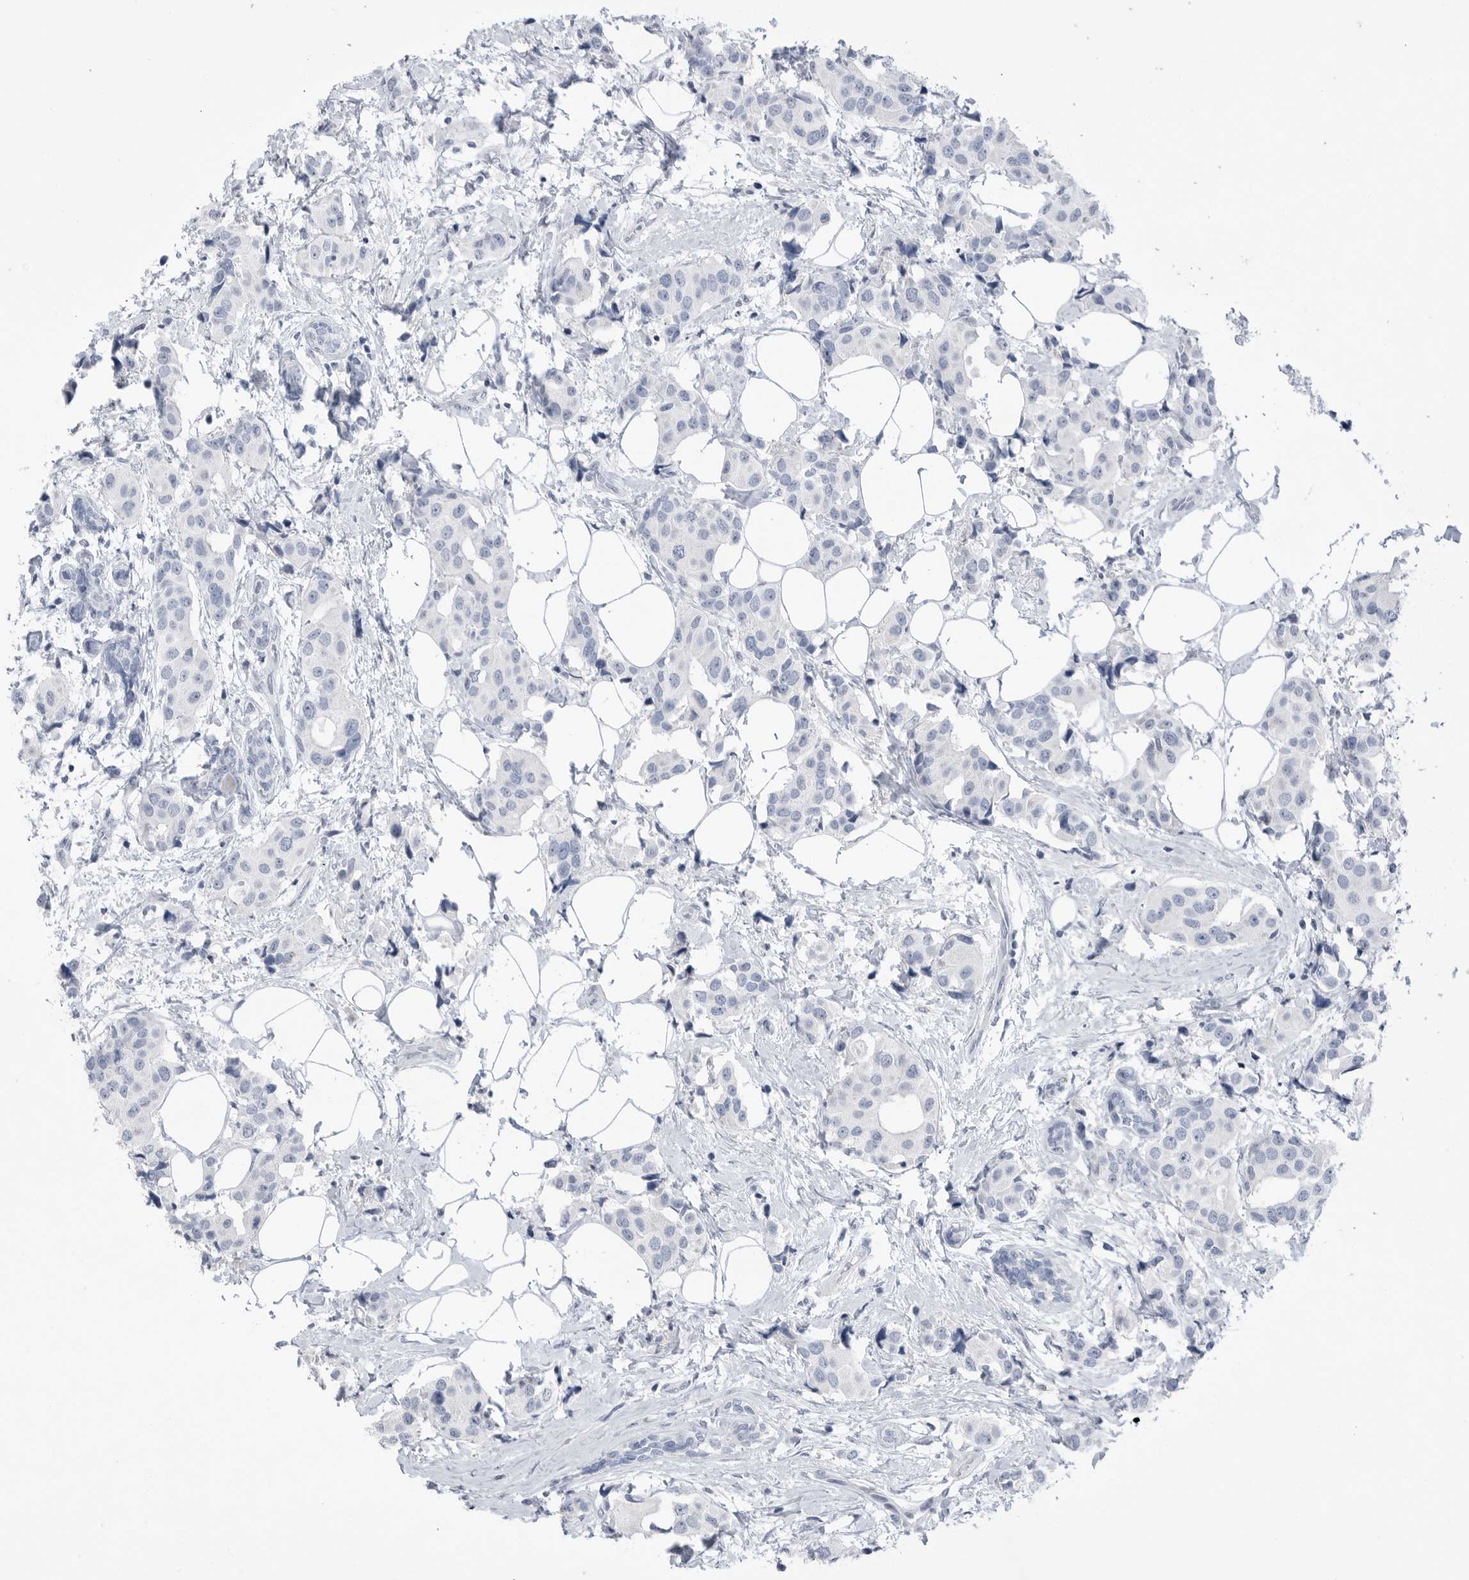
{"staining": {"intensity": "negative", "quantity": "none", "location": "none"}, "tissue": "breast cancer", "cell_type": "Tumor cells", "image_type": "cancer", "snomed": [{"axis": "morphology", "description": "Normal tissue, NOS"}, {"axis": "morphology", "description": "Duct carcinoma"}, {"axis": "topography", "description": "Breast"}], "caption": "High magnification brightfield microscopy of invasive ductal carcinoma (breast) stained with DAB (3,3'-diaminobenzidine) (brown) and counterstained with hematoxylin (blue): tumor cells show no significant expression.", "gene": "ABHD12", "patient": {"sex": "female", "age": 39}}